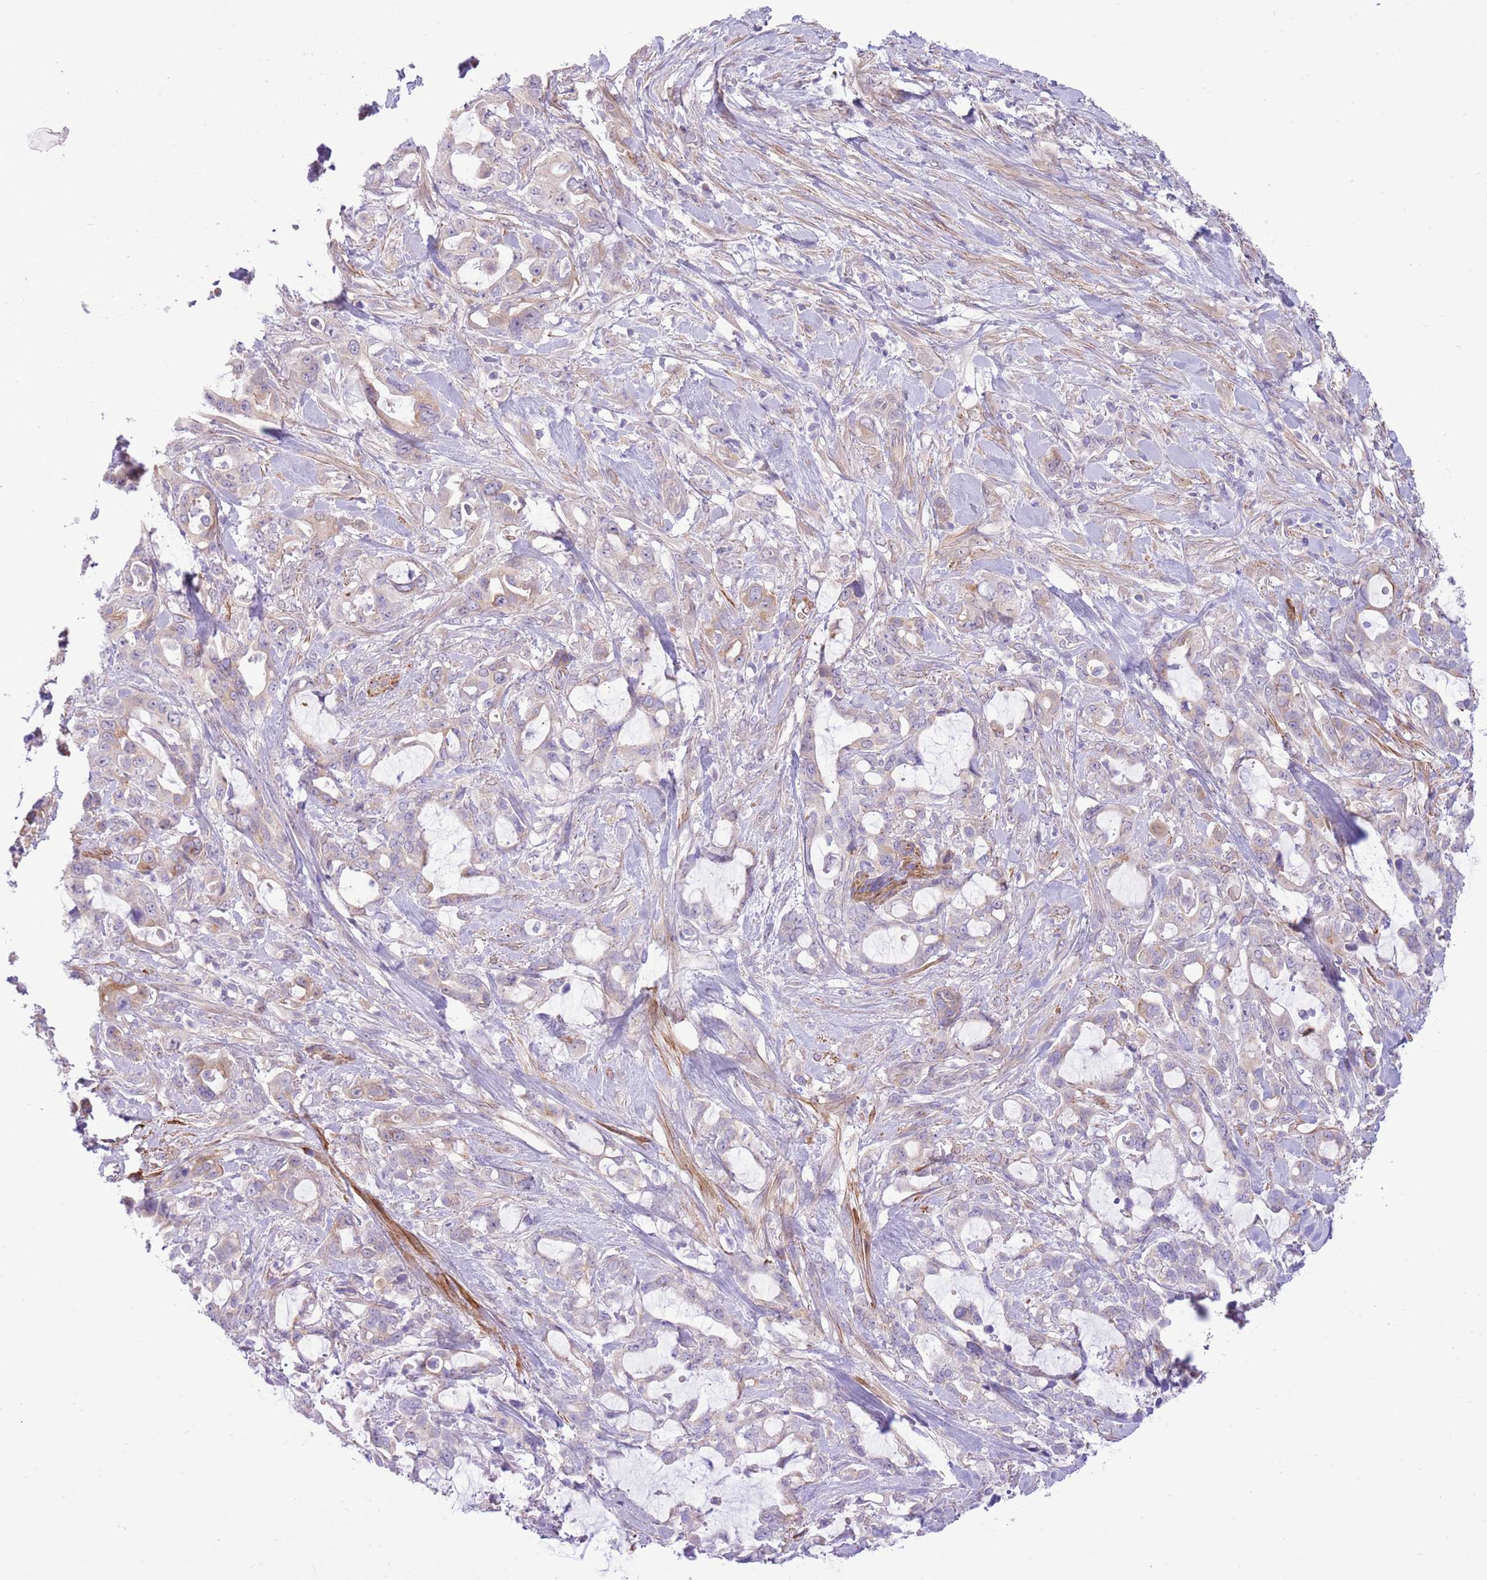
{"staining": {"intensity": "negative", "quantity": "none", "location": "none"}, "tissue": "pancreatic cancer", "cell_type": "Tumor cells", "image_type": "cancer", "snomed": [{"axis": "morphology", "description": "Adenocarcinoma, NOS"}, {"axis": "topography", "description": "Pancreas"}], "caption": "A high-resolution micrograph shows immunohistochemistry (IHC) staining of pancreatic cancer, which reveals no significant expression in tumor cells.", "gene": "ZC4H2", "patient": {"sex": "female", "age": 61}}